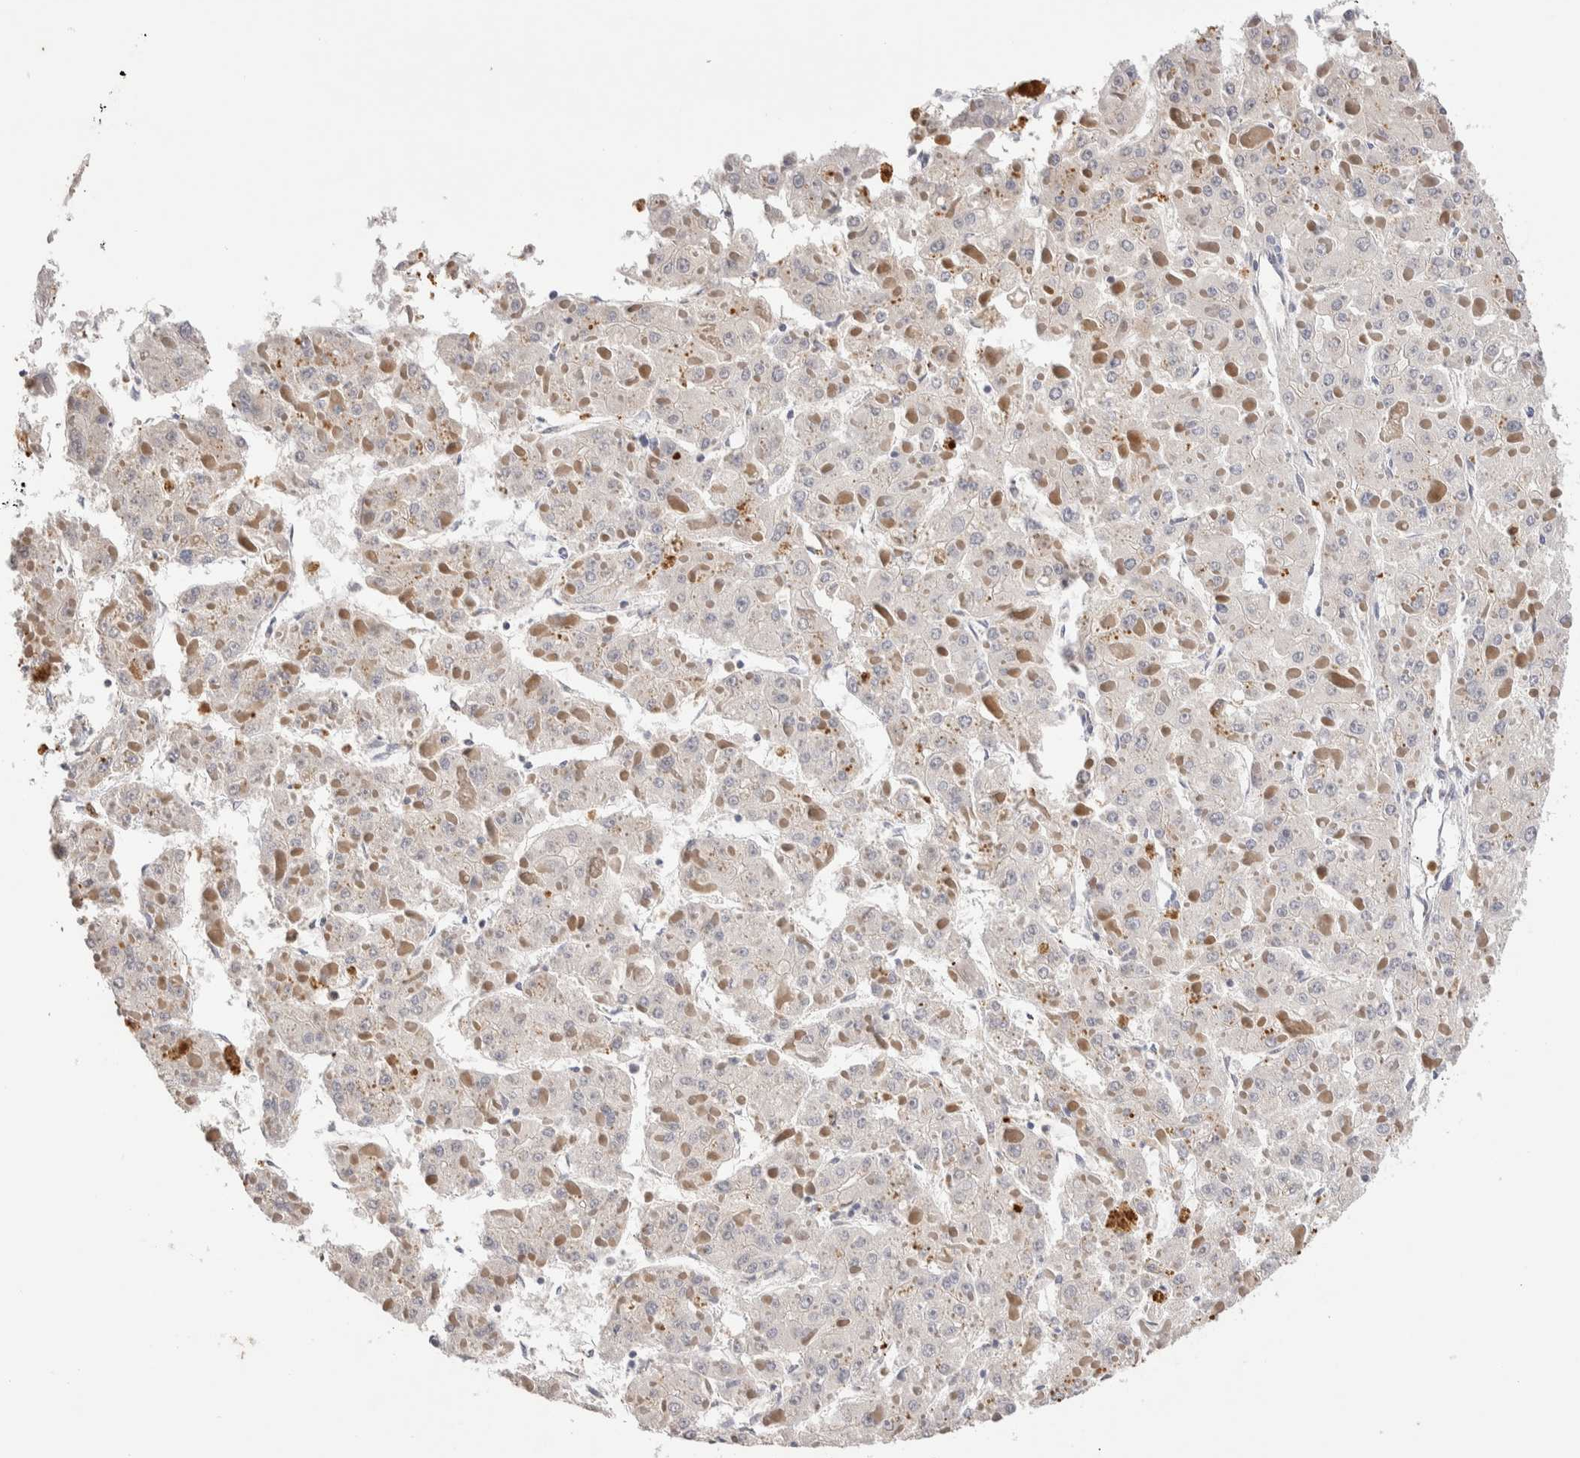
{"staining": {"intensity": "negative", "quantity": "none", "location": "none"}, "tissue": "liver cancer", "cell_type": "Tumor cells", "image_type": "cancer", "snomed": [{"axis": "morphology", "description": "Carcinoma, Hepatocellular, NOS"}, {"axis": "topography", "description": "Liver"}], "caption": "There is no significant expression in tumor cells of hepatocellular carcinoma (liver).", "gene": "NSMAF", "patient": {"sex": "female", "age": 73}}